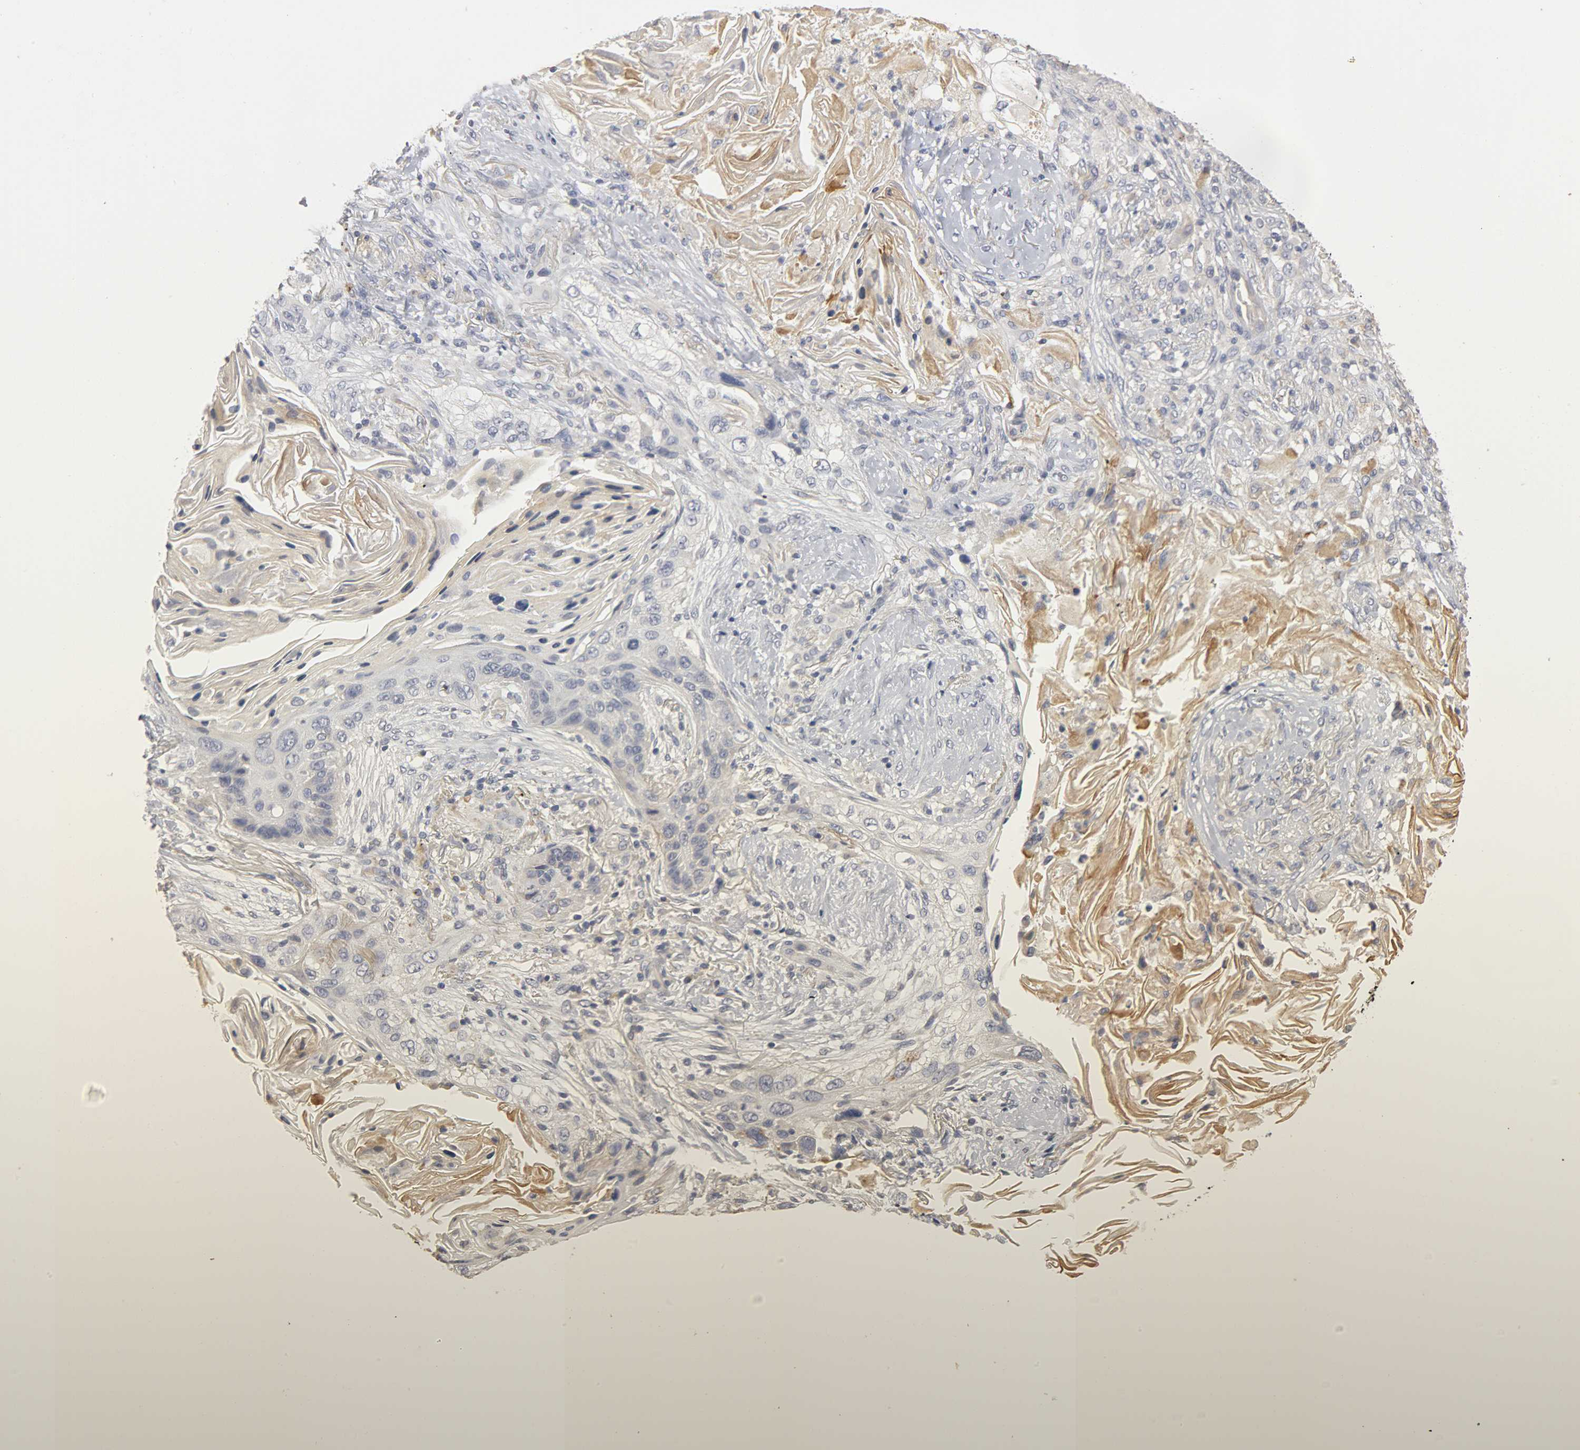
{"staining": {"intensity": "negative", "quantity": "none", "location": "none"}, "tissue": "lung cancer", "cell_type": "Tumor cells", "image_type": "cancer", "snomed": [{"axis": "morphology", "description": "Squamous cell carcinoma, NOS"}, {"axis": "topography", "description": "Lung"}], "caption": "A histopathology image of human lung cancer is negative for staining in tumor cells.", "gene": "SLC10A2", "patient": {"sex": "female", "age": 67}}